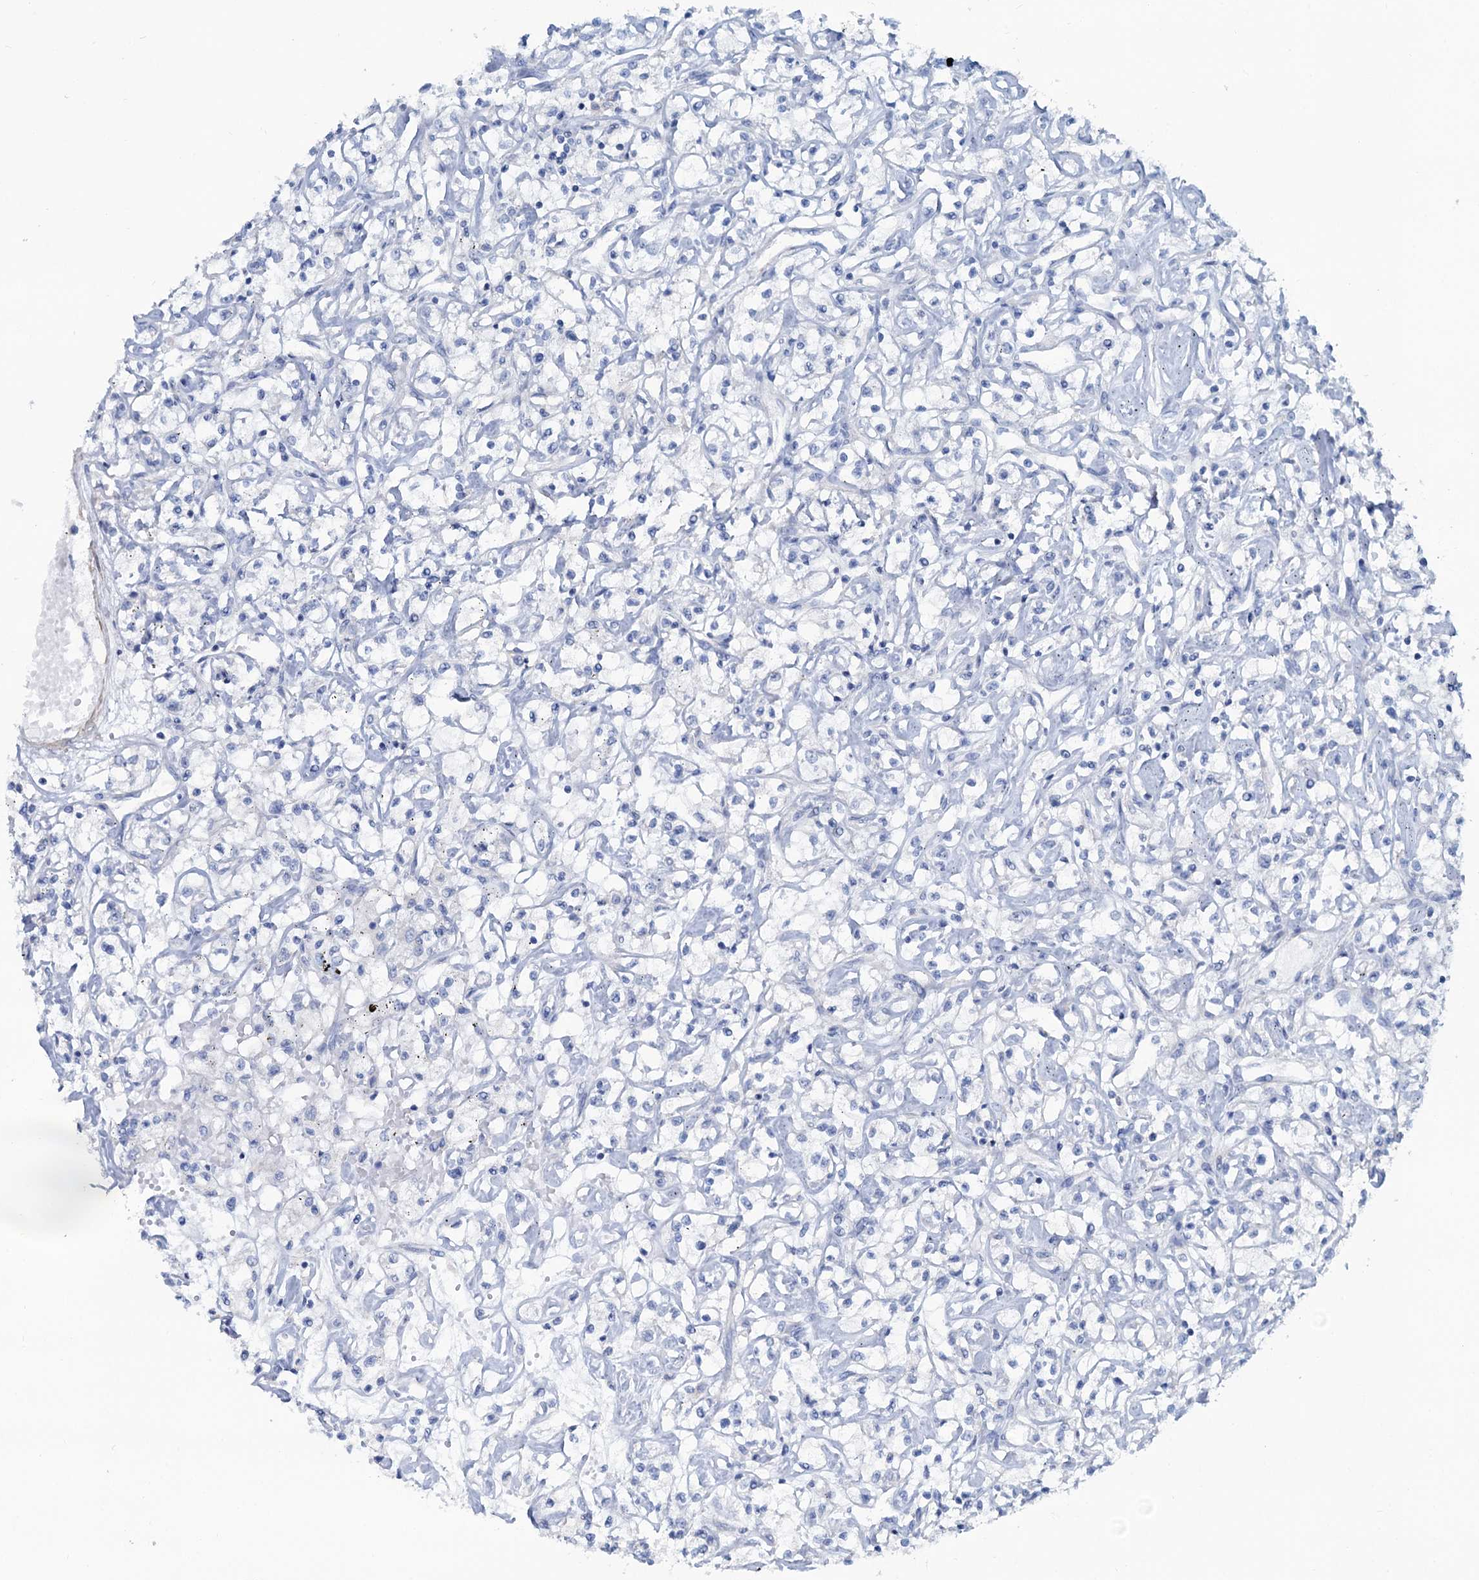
{"staining": {"intensity": "negative", "quantity": "none", "location": "none"}, "tissue": "renal cancer", "cell_type": "Tumor cells", "image_type": "cancer", "snomed": [{"axis": "morphology", "description": "Adenocarcinoma, NOS"}, {"axis": "topography", "description": "Kidney"}], "caption": "Renal cancer was stained to show a protein in brown. There is no significant staining in tumor cells.", "gene": "SLC1A3", "patient": {"sex": "female", "age": 59}}